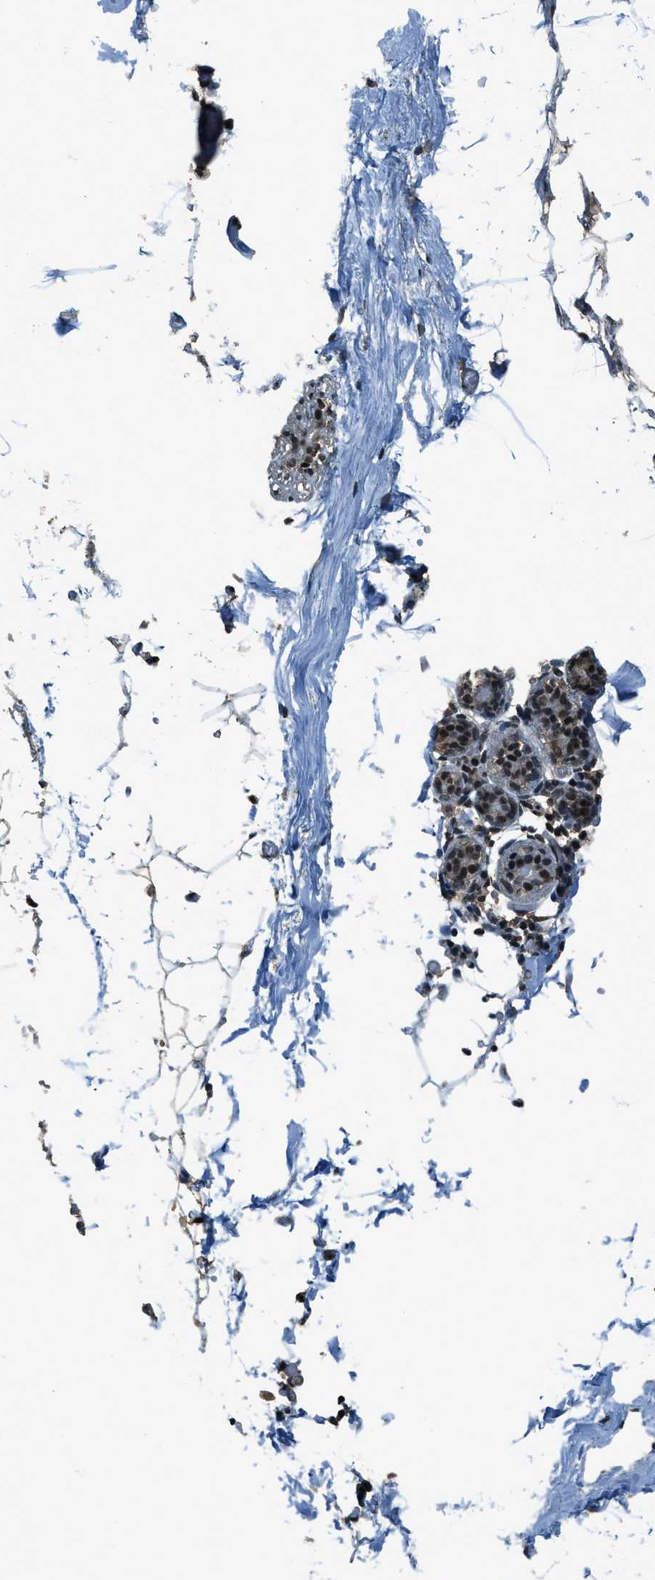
{"staining": {"intensity": "moderate", "quantity": ">75%", "location": "cytoplasmic/membranous,nuclear"}, "tissue": "adipose tissue", "cell_type": "Adipocytes", "image_type": "normal", "snomed": [{"axis": "morphology", "description": "Normal tissue, NOS"}, {"axis": "topography", "description": "Breast"}, {"axis": "topography", "description": "Soft tissue"}], "caption": "Protein staining exhibits moderate cytoplasmic/membranous,nuclear positivity in about >75% of adipocytes in normal adipose tissue.", "gene": "MYB", "patient": {"sex": "female", "age": 75}}